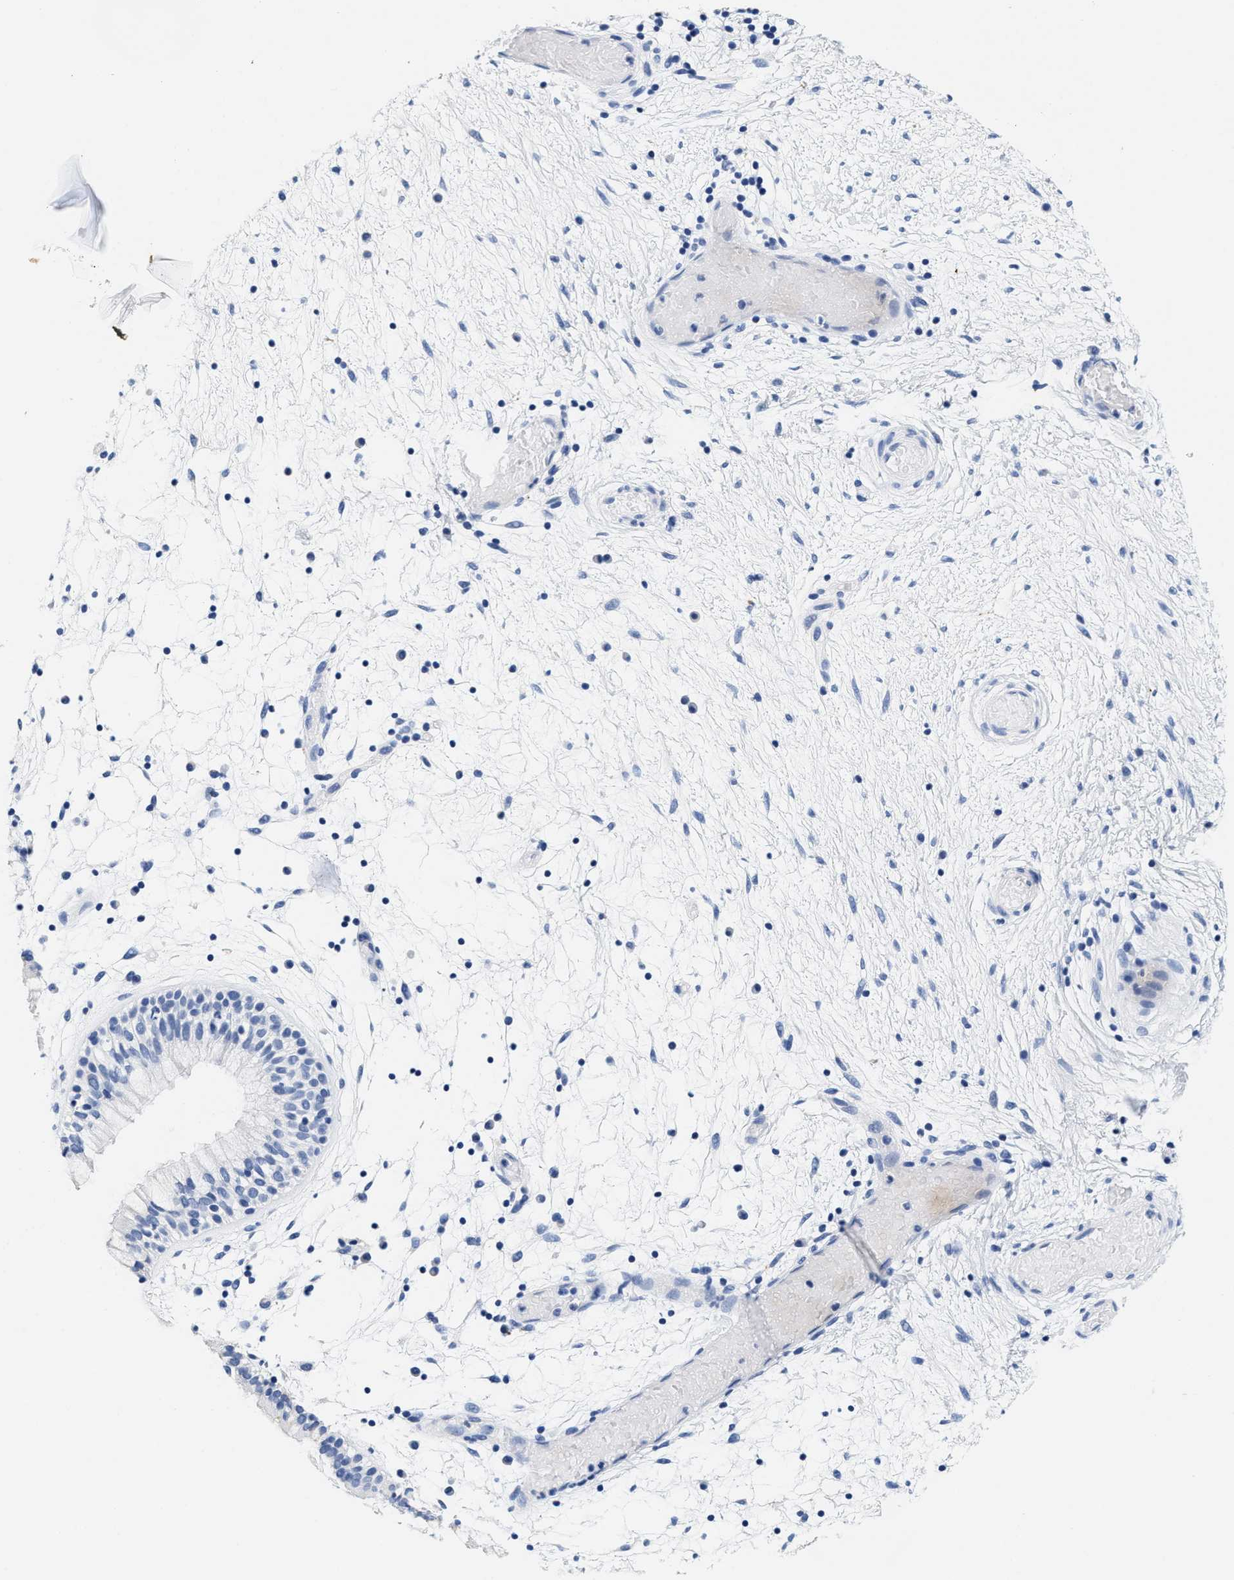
{"staining": {"intensity": "negative", "quantity": "none", "location": "none"}, "tissue": "nasopharynx", "cell_type": "Respiratory epithelial cells", "image_type": "normal", "snomed": [{"axis": "morphology", "description": "Normal tissue, NOS"}, {"axis": "morphology", "description": "Inflammation, NOS"}, {"axis": "topography", "description": "Nasopharynx"}], "caption": "A photomicrograph of nasopharynx stained for a protein shows no brown staining in respiratory epithelial cells.", "gene": "TTC3", "patient": {"sex": "male", "age": 48}}